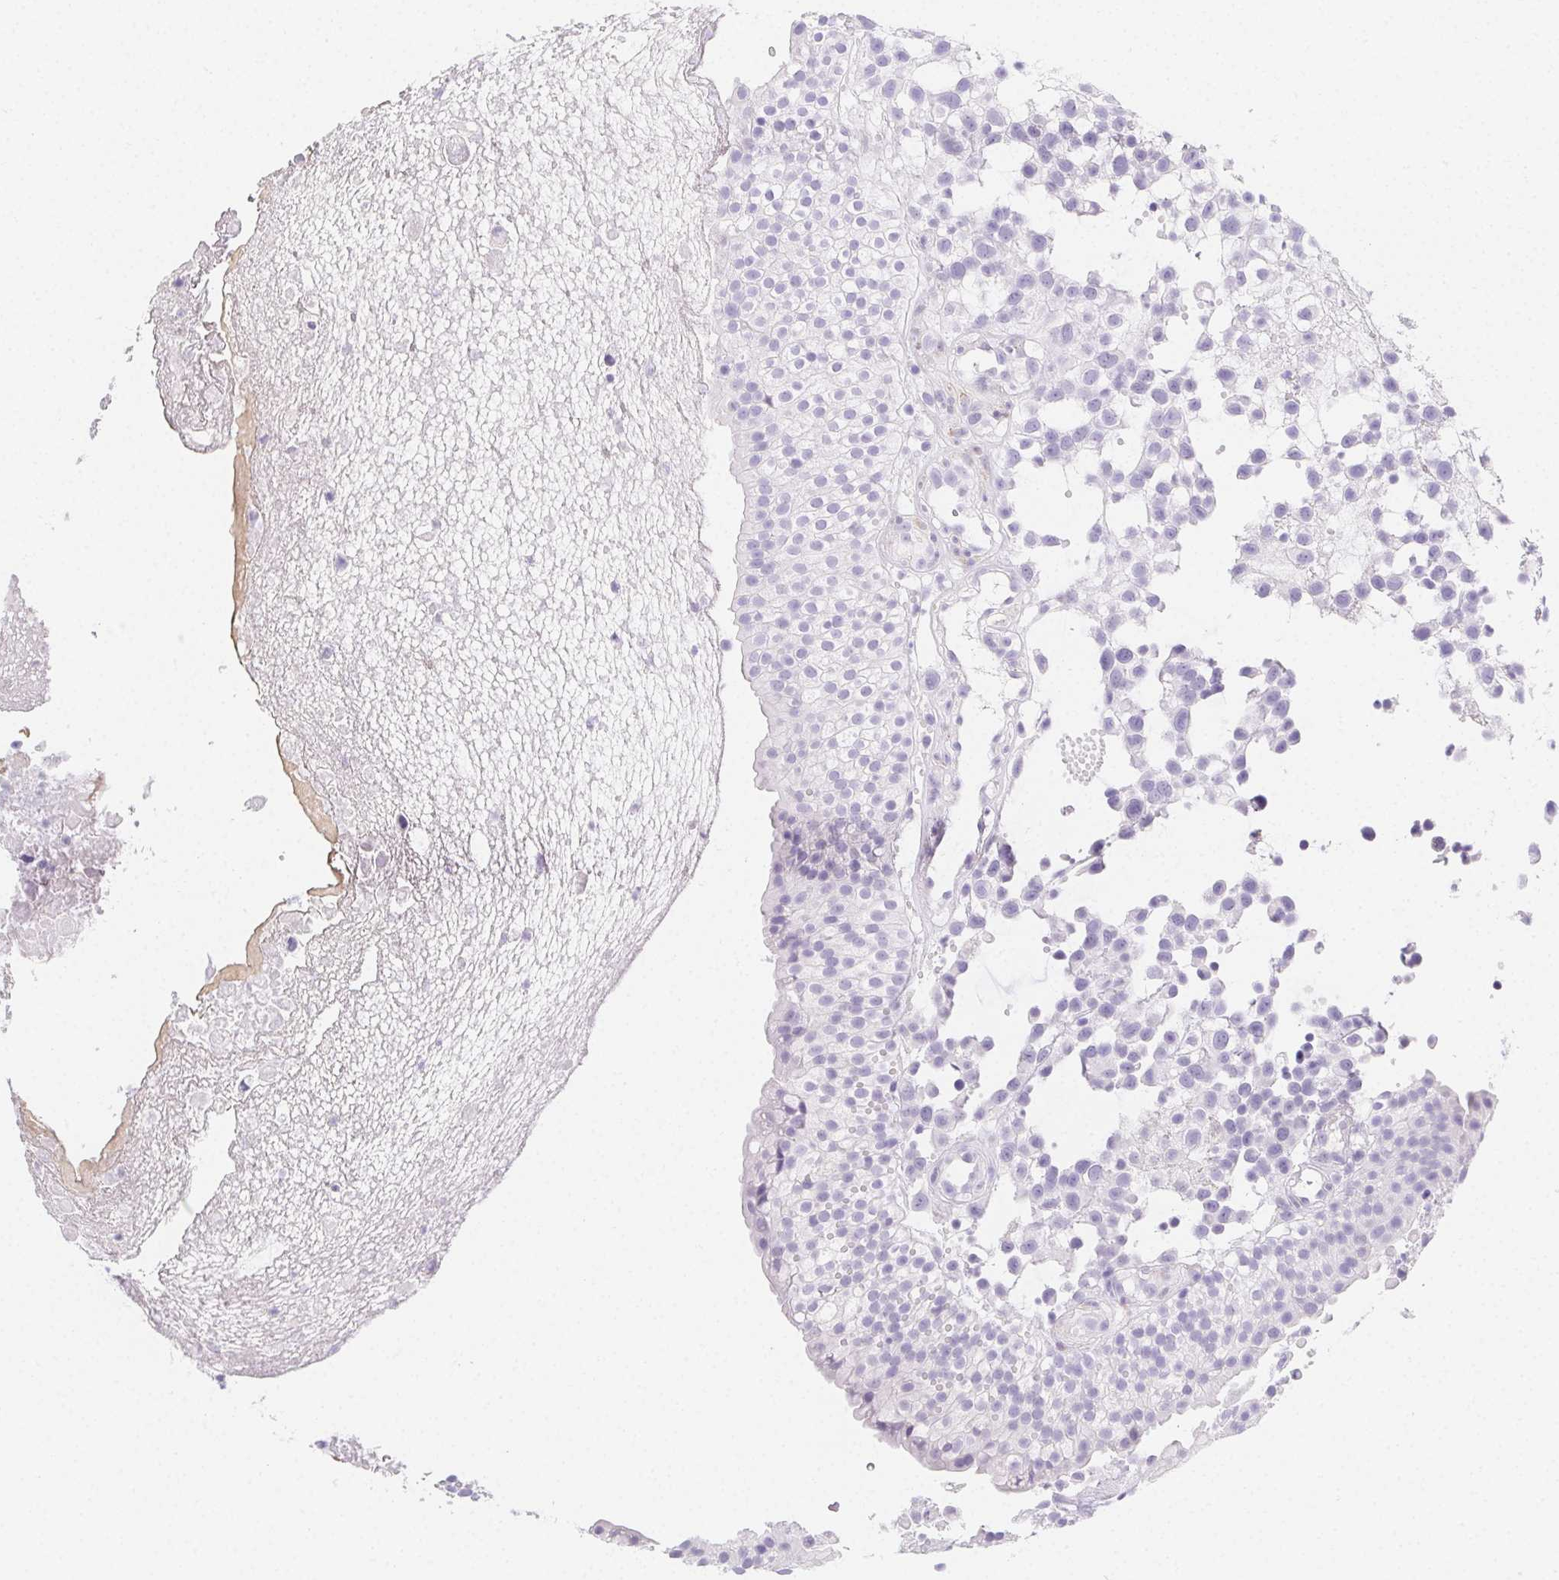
{"staining": {"intensity": "negative", "quantity": "none", "location": "none"}, "tissue": "urothelial cancer", "cell_type": "Tumor cells", "image_type": "cancer", "snomed": [{"axis": "morphology", "description": "Urothelial carcinoma, High grade"}, {"axis": "topography", "description": "Urinary bladder"}], "caption": "There is no significant staining in tumor cells of high-grade urothelial carcinoma.", "gene": "HRC", "patient": {"sex": "male", "age": 56}}